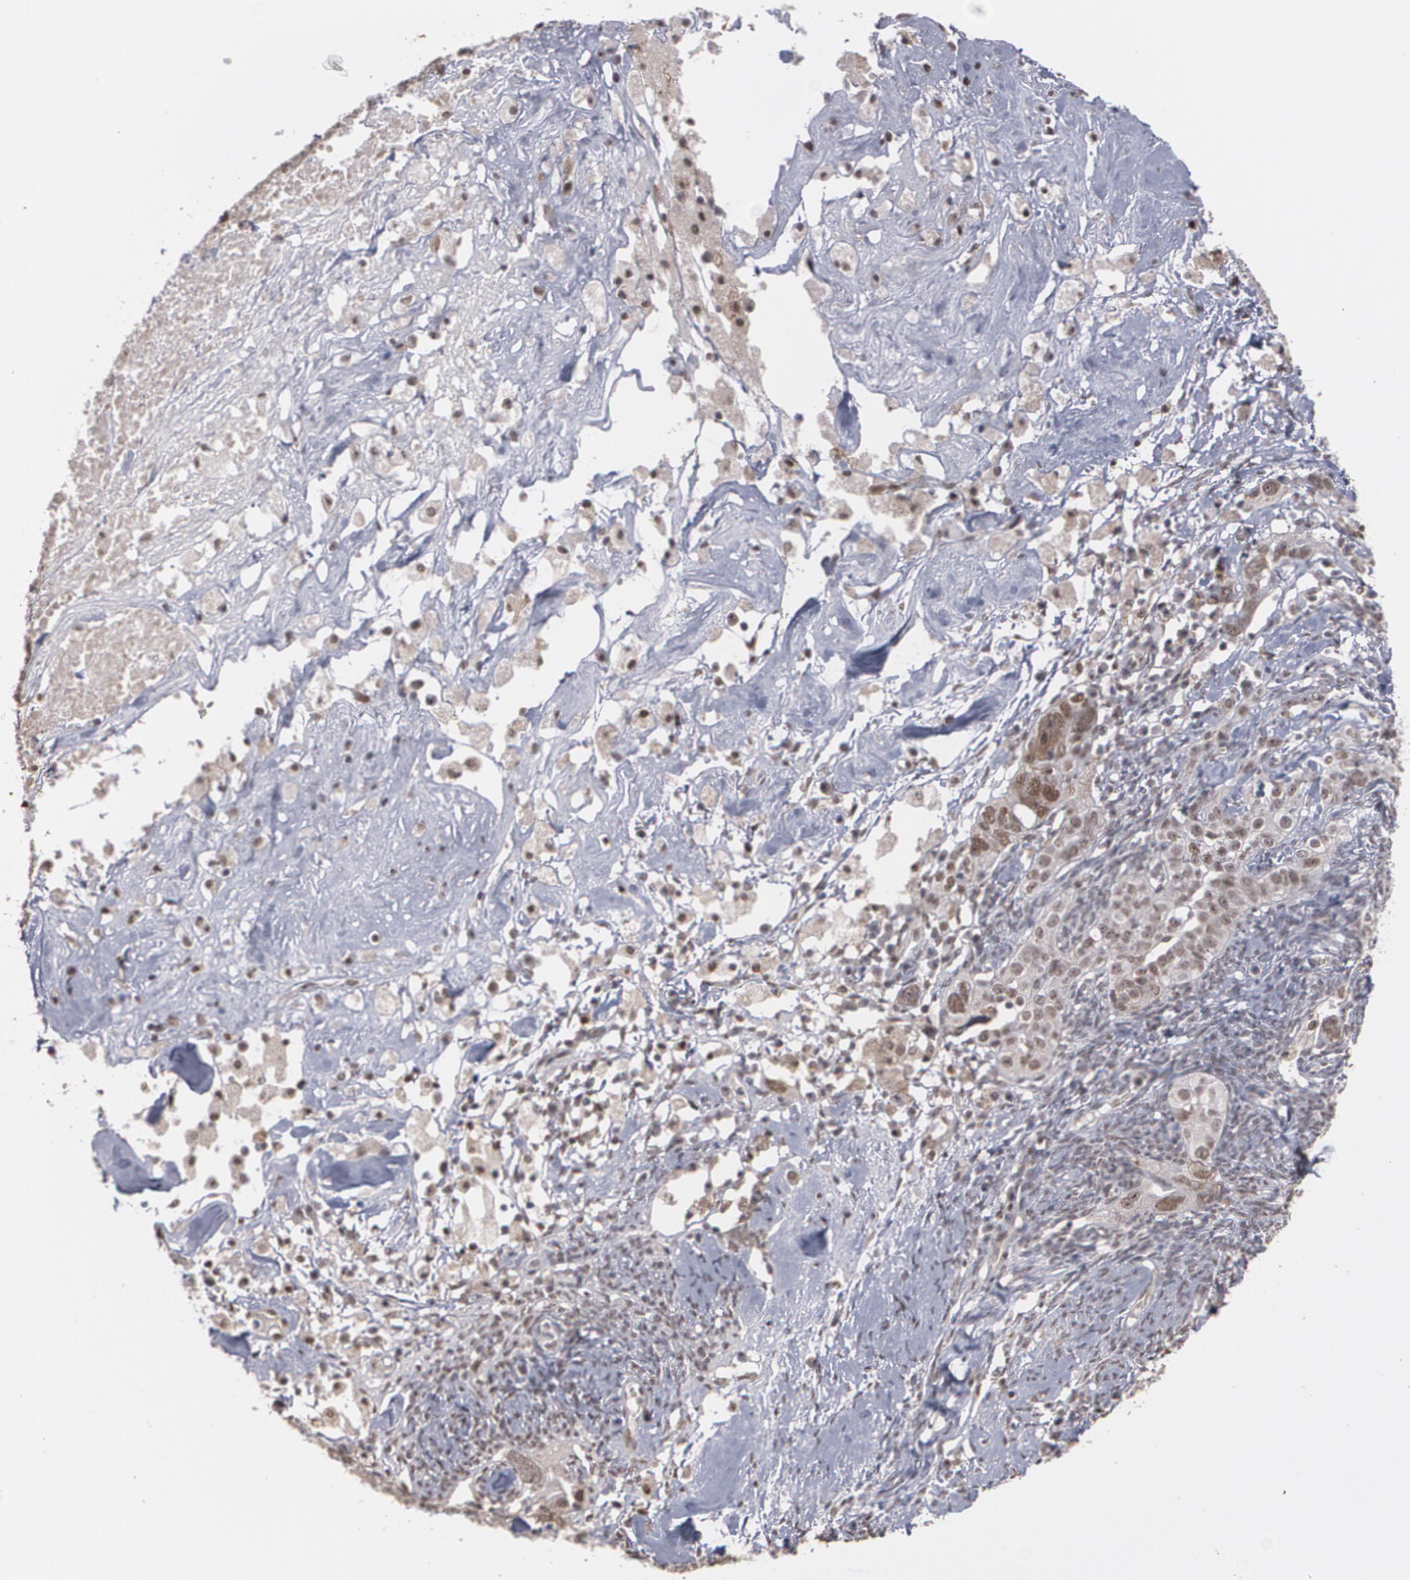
{"staining": {"intensity": "moderate", "quantity": "25%-75%", "location": "nuclear"}, "tissue": "ovarian cancer", "cell_type": "Tumor cells", "image_type": "cancer", "snomed": [{"axis": "morphology", "description": "Normal tissue, NOS"}, {"axis": "morphology", "description": "Cystadenocarcinoma, serous, NOS"}, {"axis": "topography", "description": "Ovary"}], "caption": "A brown stain shows moderate nuclear staining of a protein in serous cystadenocarcinoma (ovarian) tumor cells.", "gene": "ZNF75A", "patient": {"sex": "female", "age": 62}}